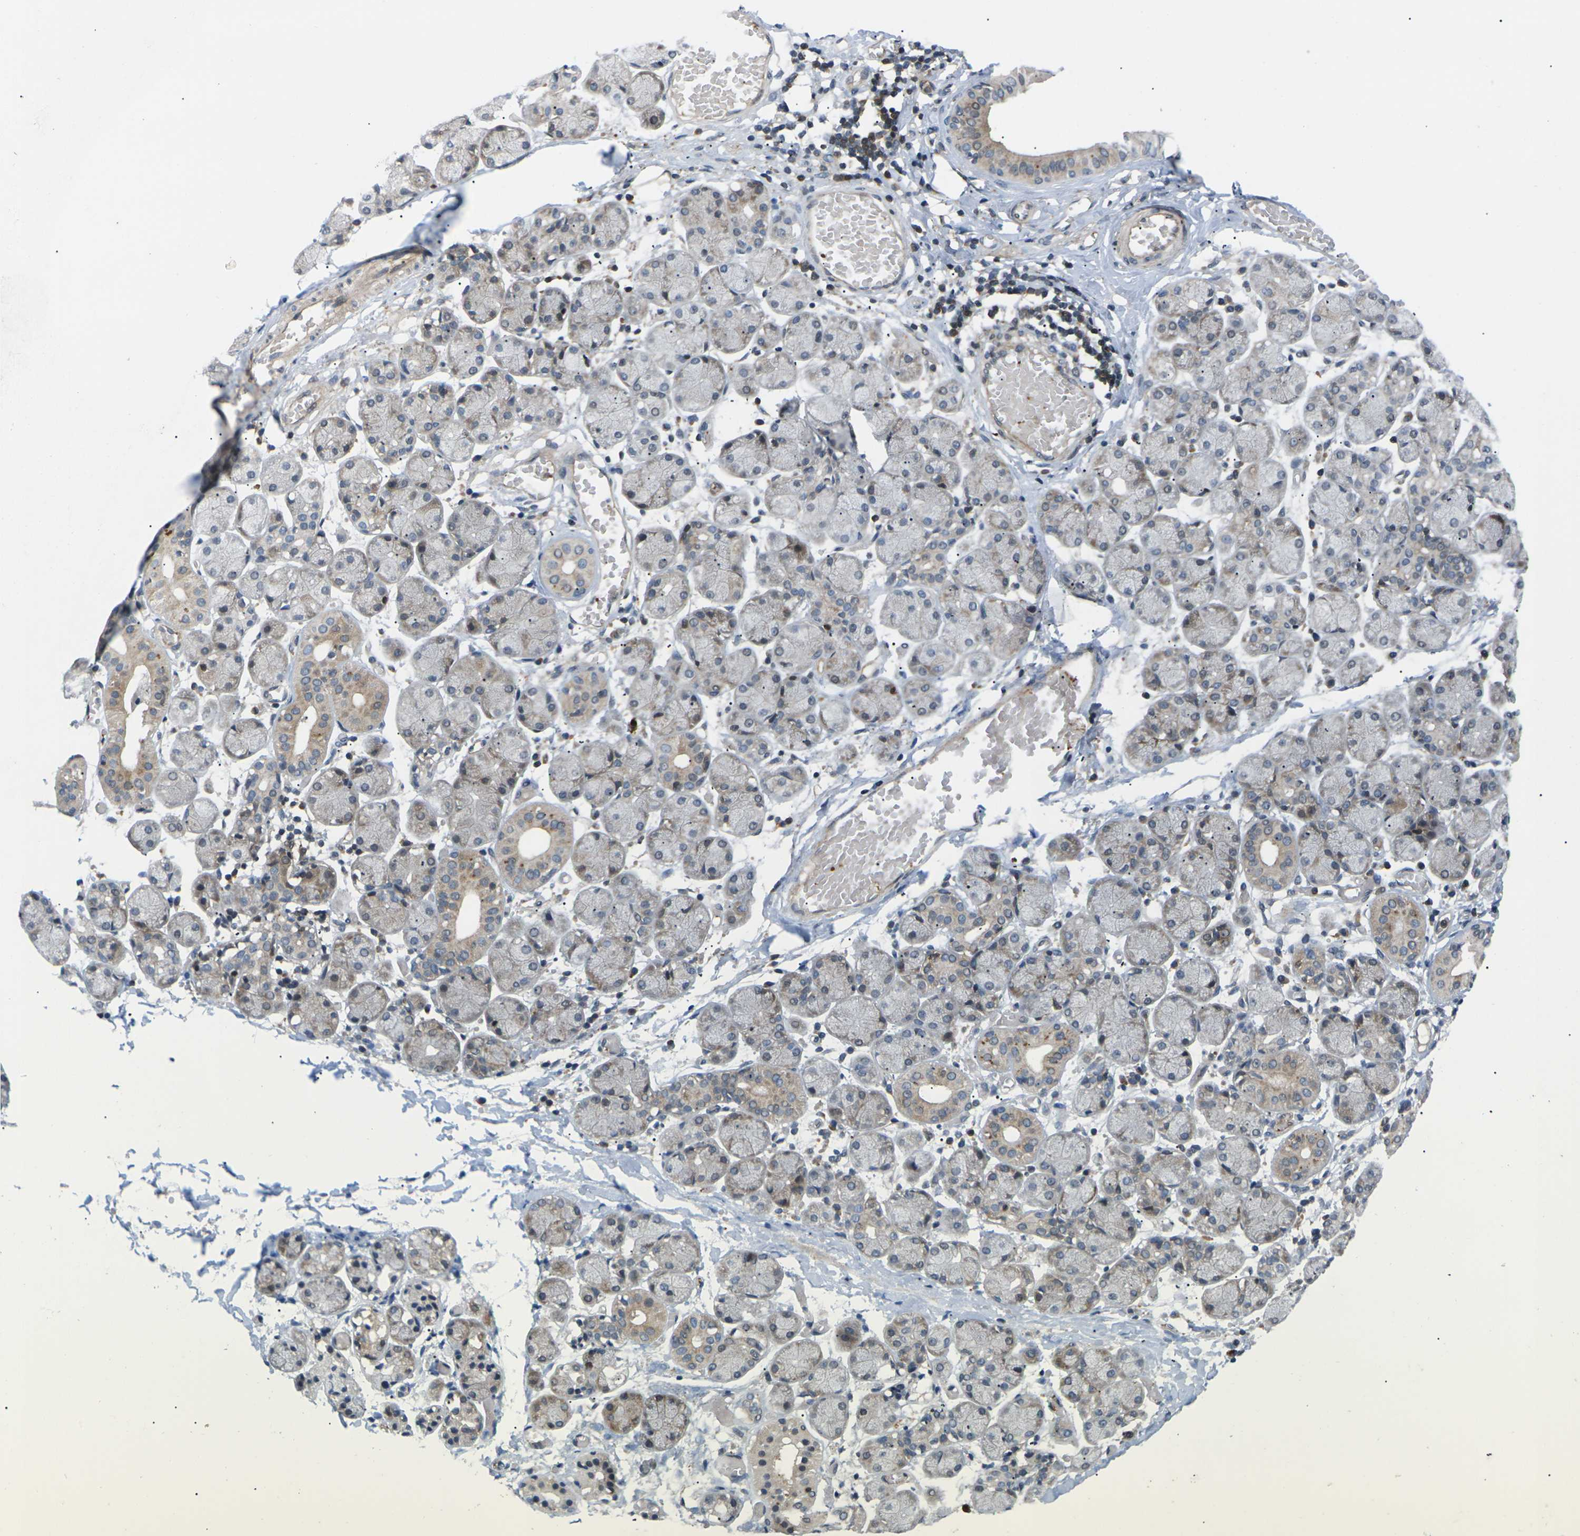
{"staining": {"intensity": "weak", "quantity": "25%-75%", "location": "cytoplasmic/membranous"}, "tissue": "salivary gland", "cell_type": "Glandular cells", "image_type": "normal", "snomed": [{"axis": "morphology", "description": "Normal tissue, NOS"}, {"axis": "topography", "description": "Salivary gland"}], "caption": "Salivary gland stained with IHC demonstrates weak cytoplasmic/membranous positivity in approximately 25%-75% of glandular cells.", "gene": "RPS6KA3", "patient": {"sex": "female", "age": 24}}